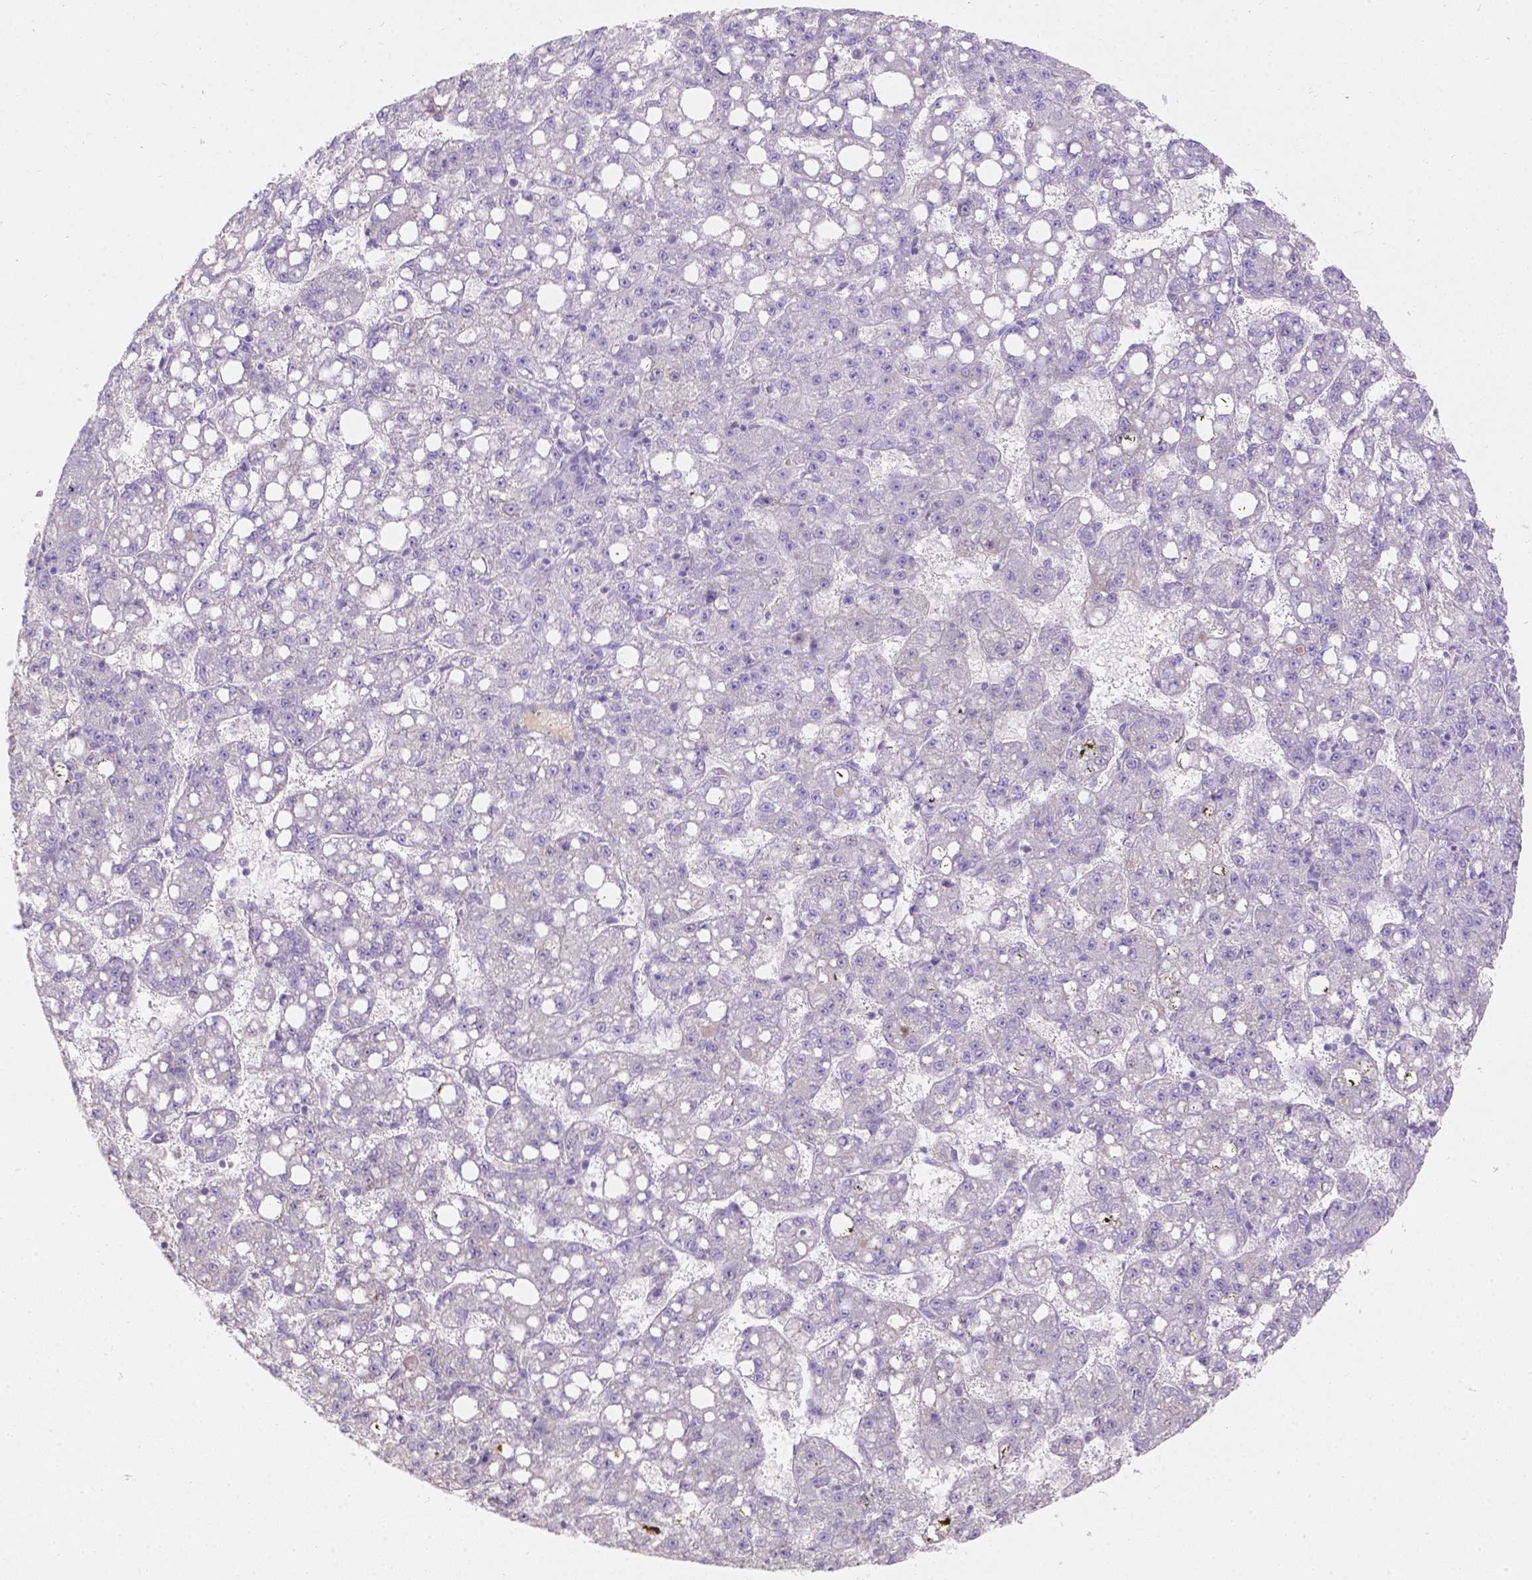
{"staining": {"intensity": "negative", "quantity": "none", "location": "none"}, "tissue": "liver cancer", "cell_type": "Tumor cells", "image_type": "cancer", "snomed": [{"axis": "morphology", "description": "Carcinoma, Hepatocellular, NOS"}, {"axis": "topography", "description": "Liver"}], "caption": "Micrograph shows no significant protein expression in tumor cells of hepatocellular carcinoma (liver). The staining was performed using DAB to visualize the protein expression in brown, while the nuclei were stained in blue with hematoxylin (Magnification: 20x).", "gene": "GAL3ST2", "patient": {"sex": "female", "age": 65}}